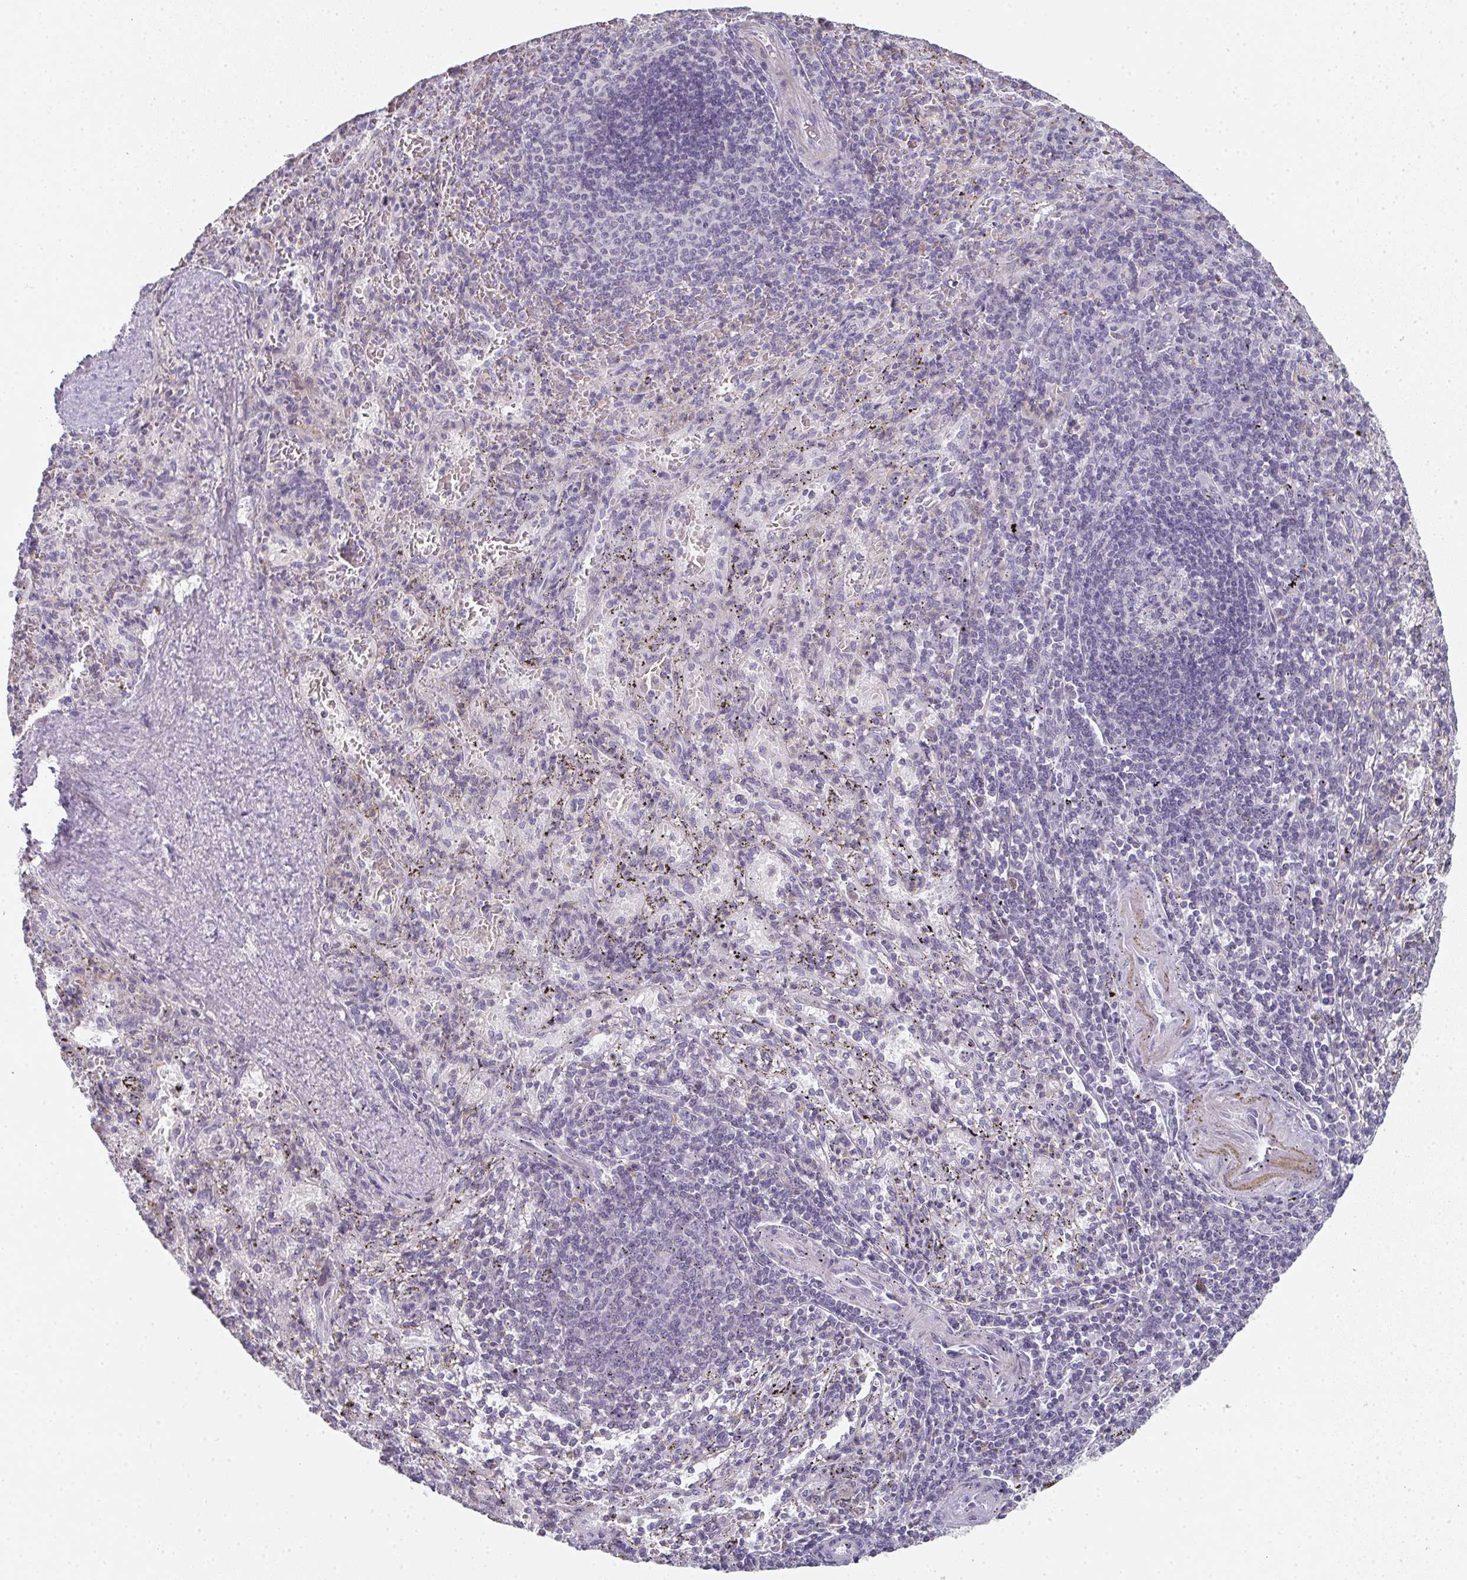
{"staining": {"intensity": "negative", "quantity": "none", "location": "none"}, "tissue": "spleen", "cell_type": "Cells in red pulp", "image_type": "normal", "snomed": [{"axis": "morphology", "description": "Normal tissue, NOS"}, {"axis": "topography", "description": "Spleen"}], "caption": "High magnification brightfield microscopy of unremarkable spleen stained with DAB (3,3'-diaminobenzidine) (brown) and counterstained with hematoxylin (blue): cells in red pulp show no significant positivity.", "gene": "A1CF", "patient": {"sex": "male", "age": 57}}